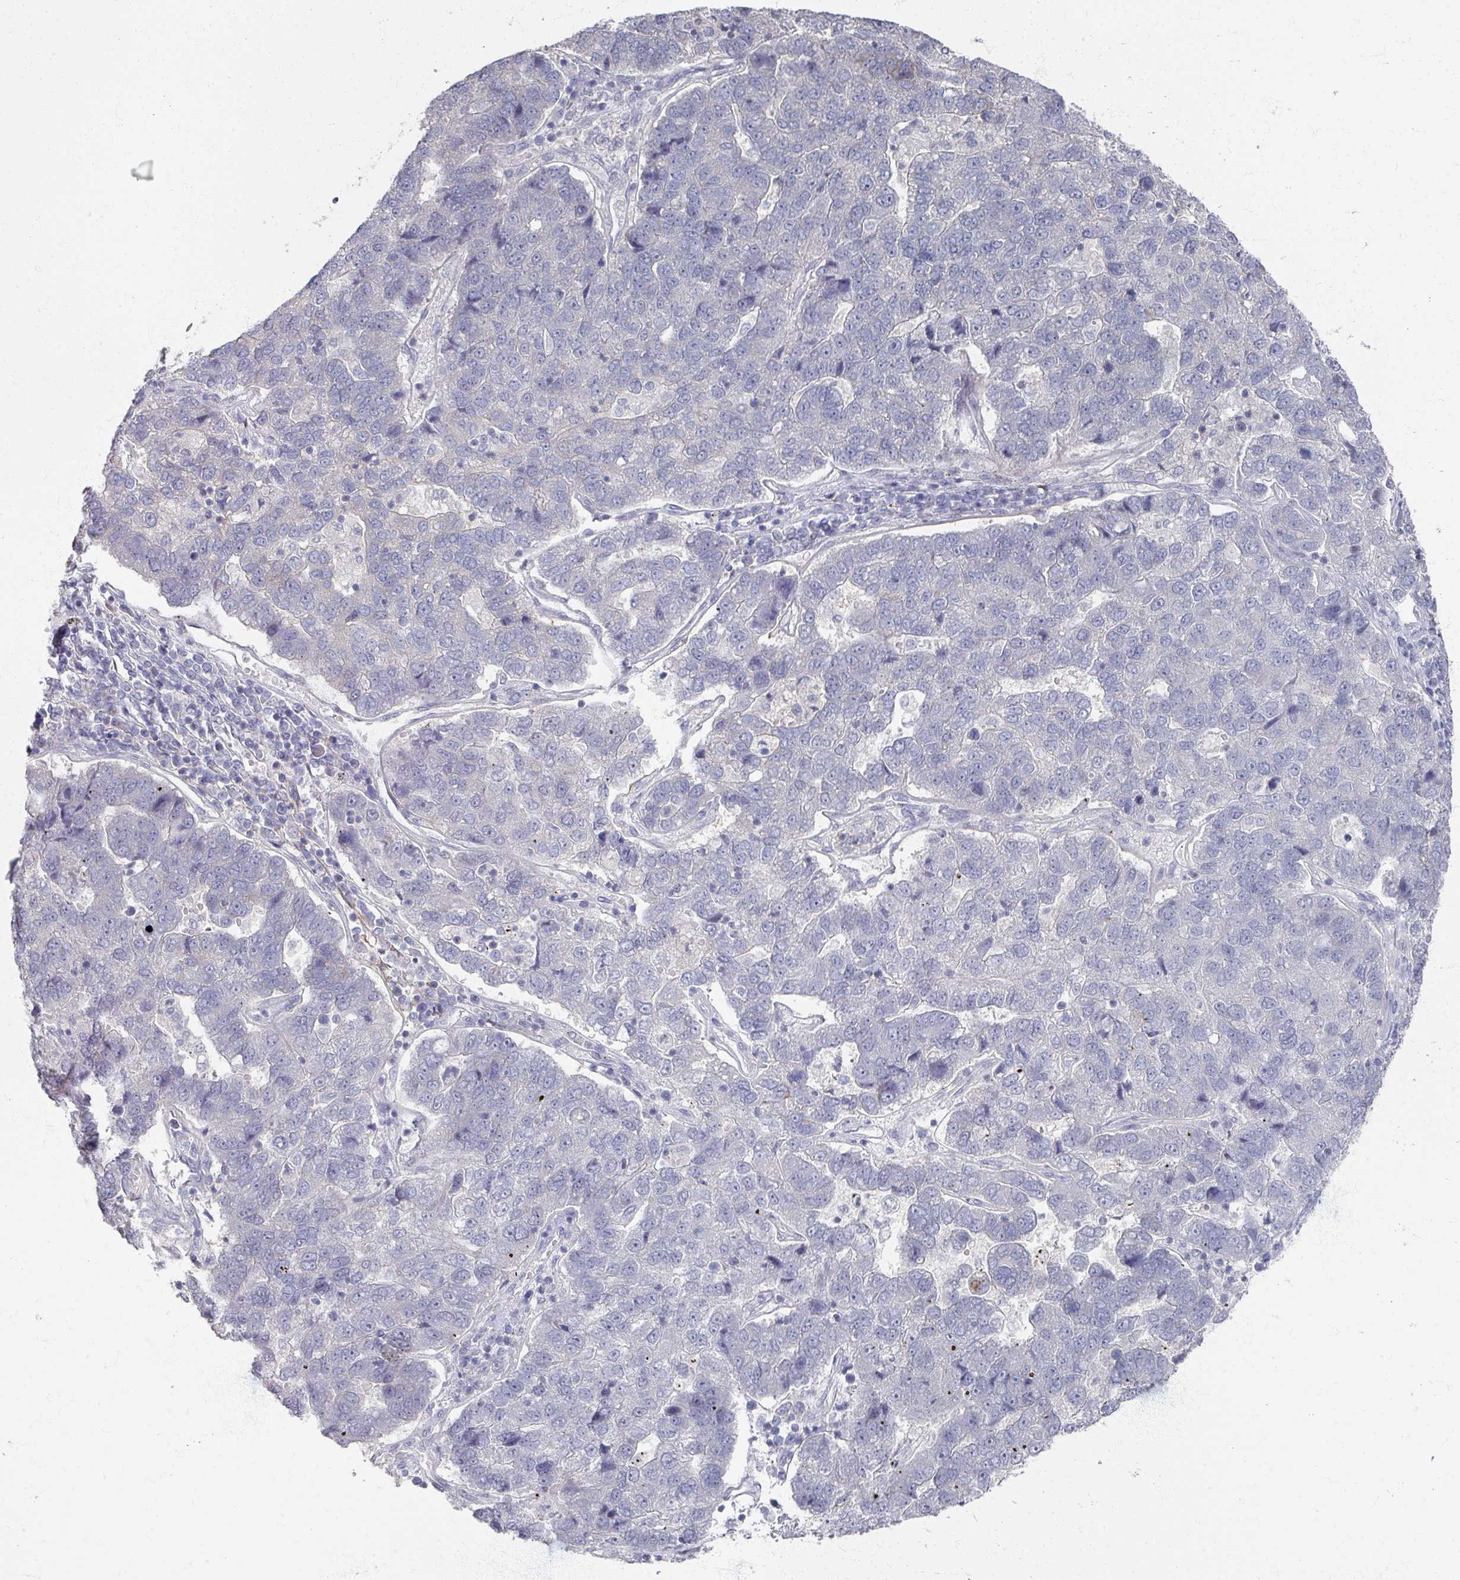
{"staining": {"intensity": "negative", "quantity": "none", "location": "none"}, "tissue": "pancreatic cancer", "cell_type": "Tumor cells", "image_type": "cancer", "snomed": [{"axis": "morphology", "description": "Adenocarcinoma, NOS"}, {"axis": "topography", "description": "Pancreas"}], "caption": "Human adenocarcinoma (pancreatic) stained for a protein using IHC exhibits no expression in tumor cells.", "gene": "TTYH3", "patient": {"sex": "female", "age": 61}}